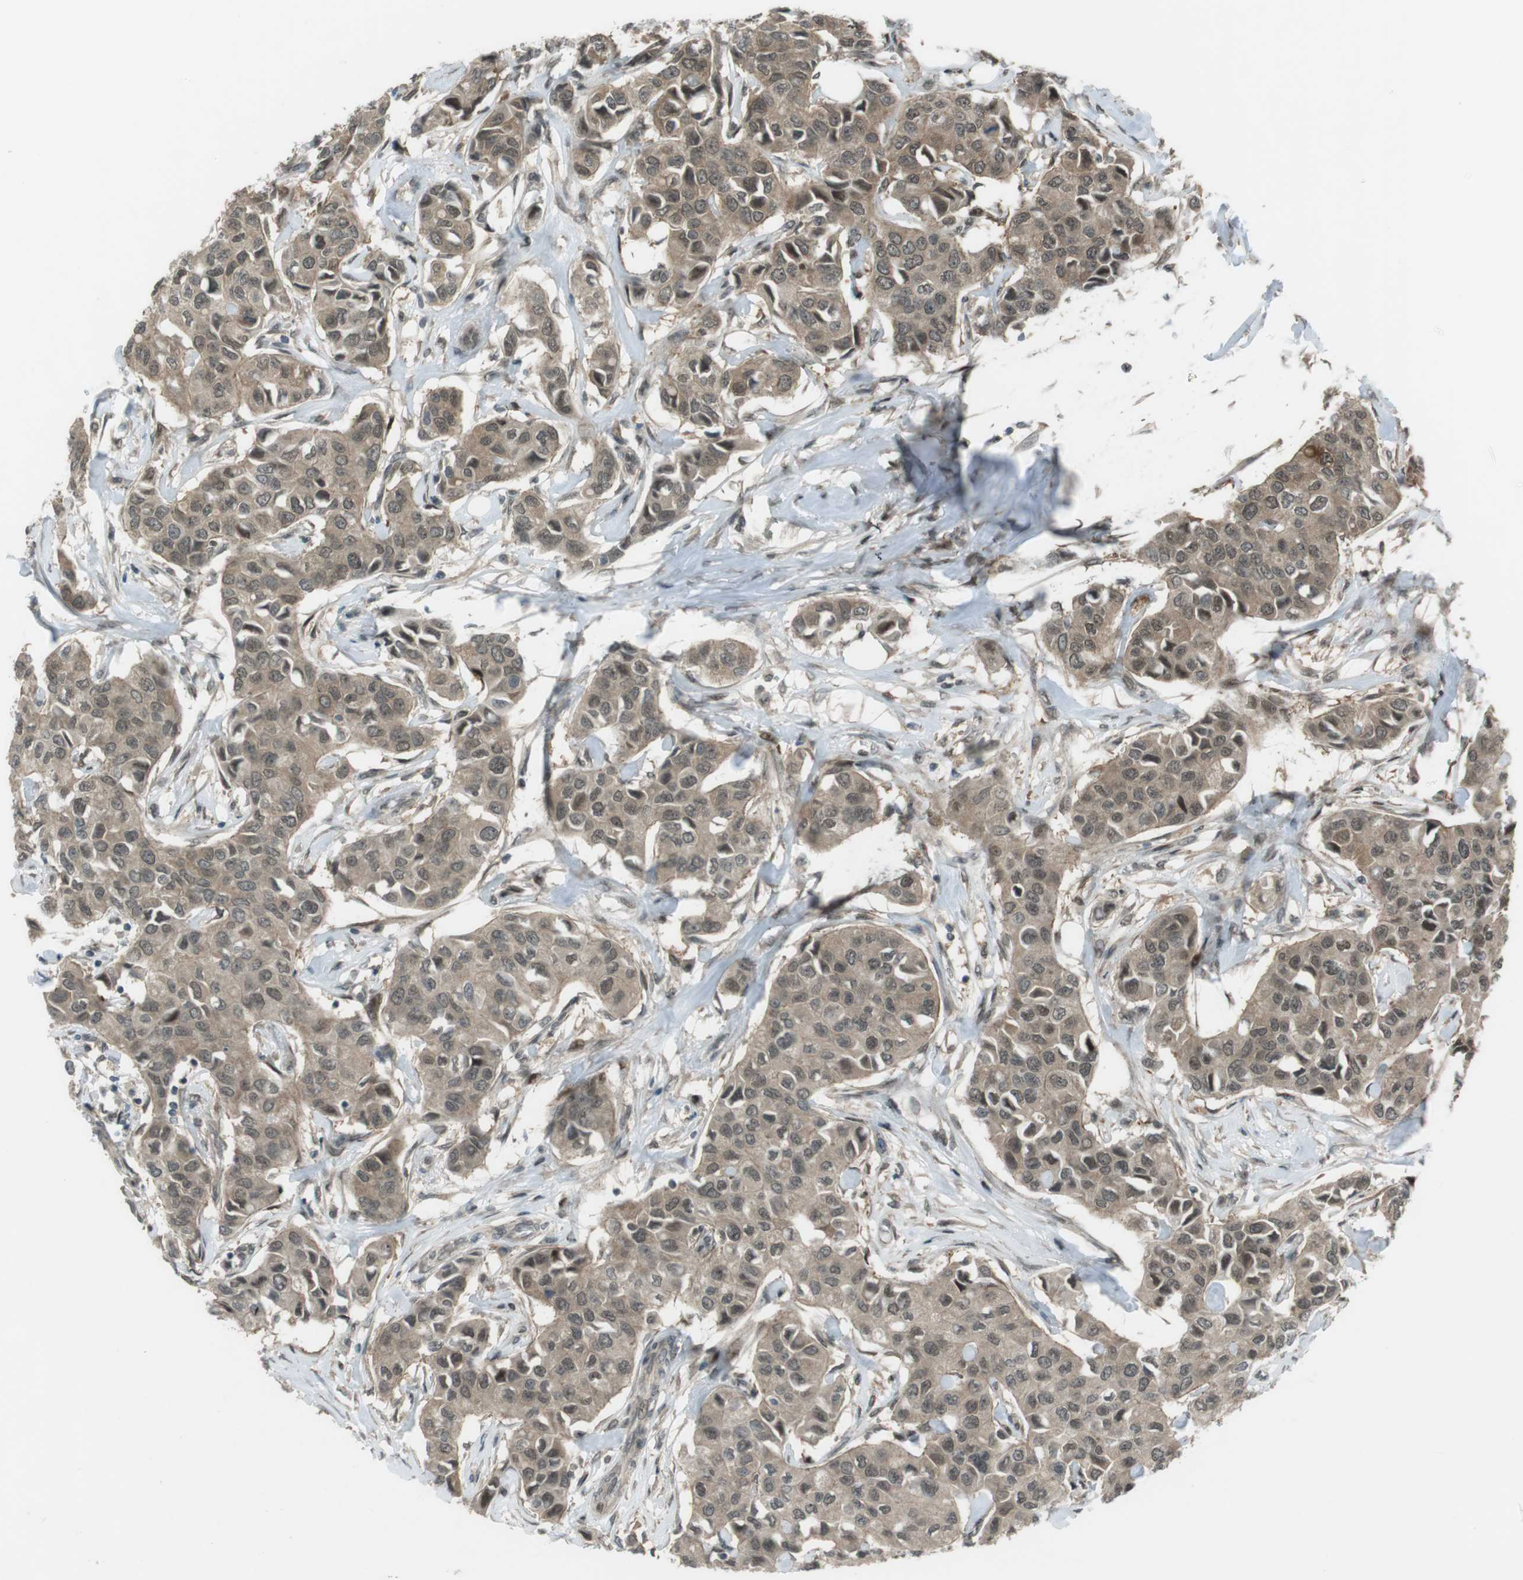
{"staining": {"intensity": "moderate", "quantity": ">75%", "location": "cytoplasmic/membranous,nuclear"}, "tissue": "breast cancer", "cell_type": "Tumor cells", "image_type": "cancer", "snomed": [{"axis": "morphology", "description": "Duct carcinoma"}, {"axis": "topography", "description": "Breast"}], "caption": "Immunohistochemistry micrograph of neoplastic tissue: human infiltrating ductal carcinoma (breast) stained using IHC demonstrates medium levels of moderate protein expression localized specifically in the cytoplasmic/membranous and nuclear of tumor cells, appearing as a cytoplasmic/membranous and nuclear brown color.", "gene": "SLITRK5", "patient": {"sex": "female", "age": 80}}